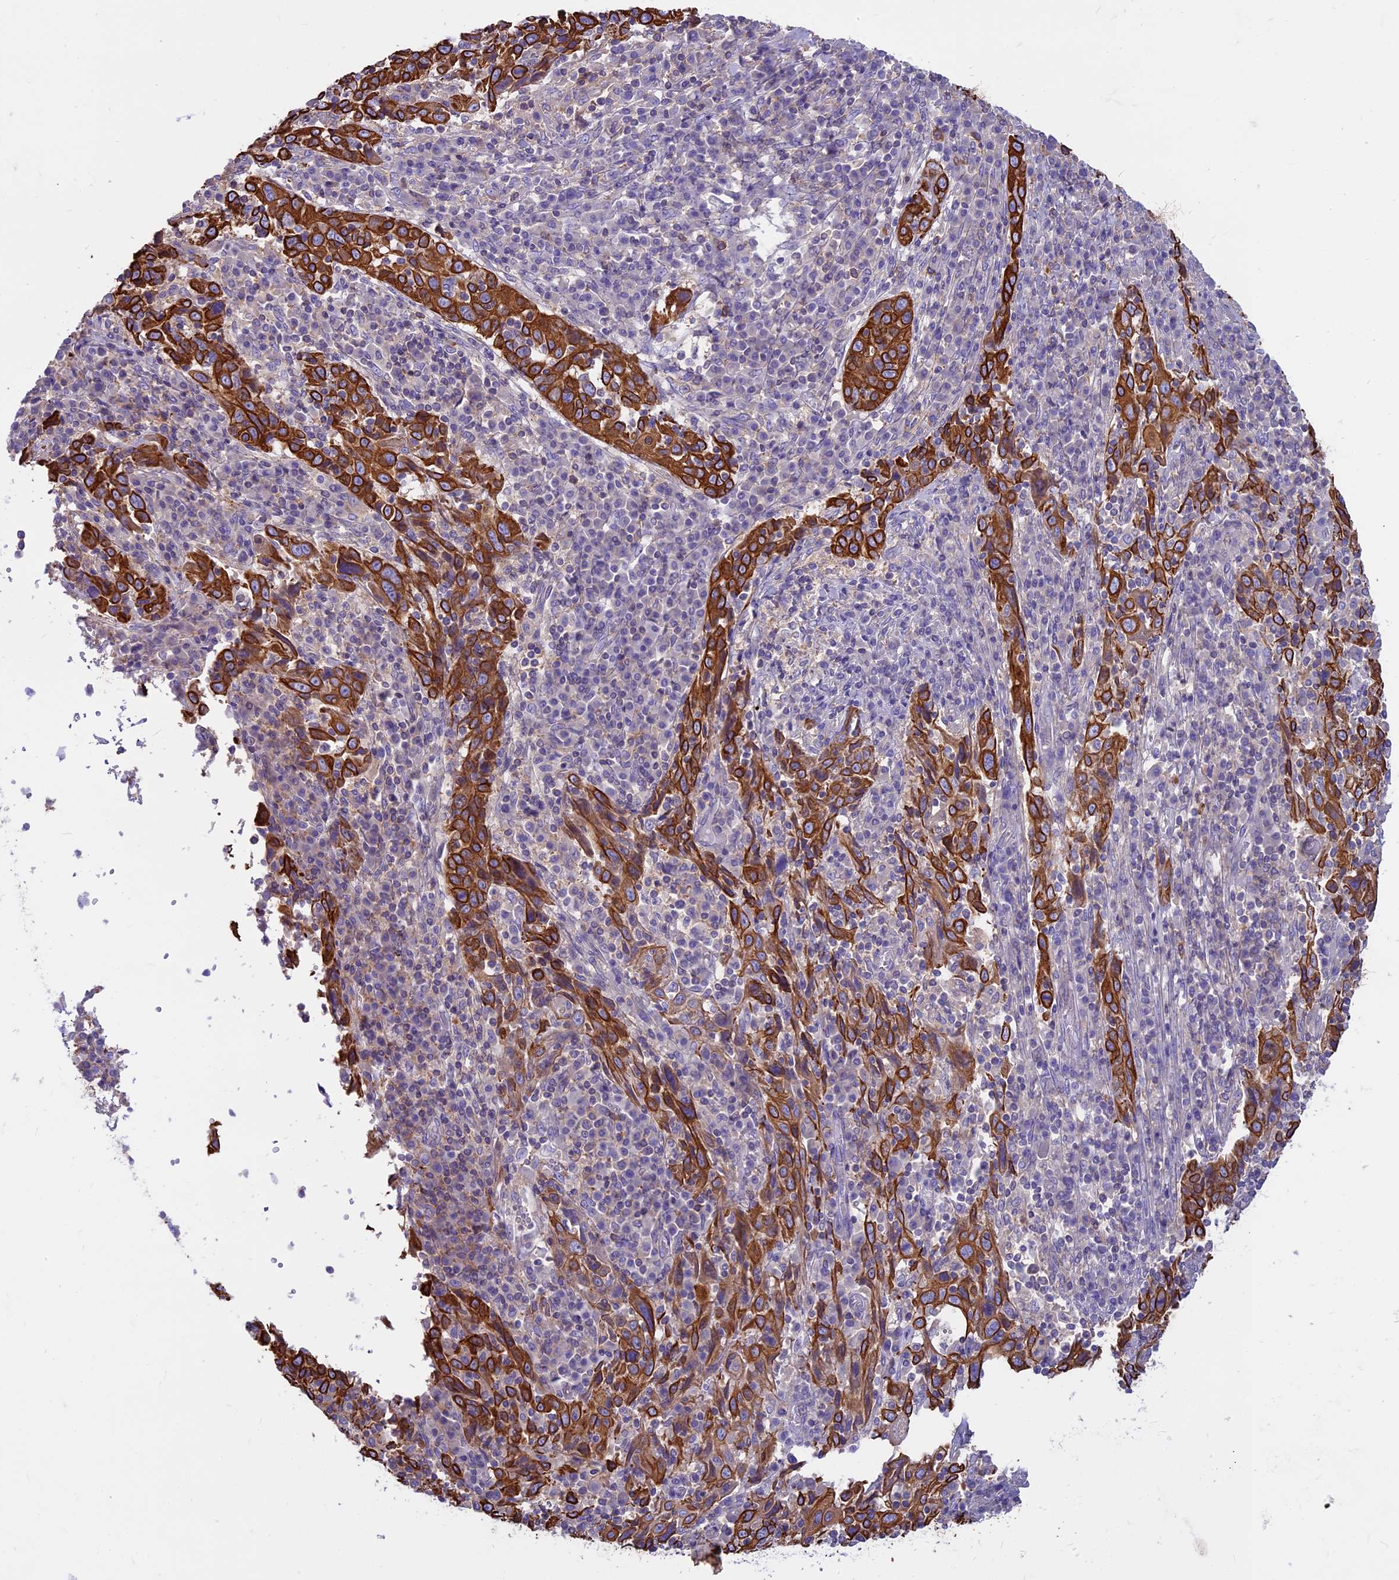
{"staining": {"intensity": "strong", "quantity": ">75%", "location": "cytoplasmic/membranous"}, "tissue": "cervical cancer", "cell_type": "Tumor cells", "image_type": "cancer", "snomed": [{"axis": "morphology", "description": "Squamous cell carcinoma, NOS"}, {"axis": "topography", "description": "Cervix"}], "caption": "Immunohistochemistry histopathology image of human squamous cell carcinoma (cervical) stained for a protein (brown), which shows high levels of strong cytoplasmic/membranous staining in about >75% of tumor cells.", "gene": "CDAN1", "patient": {"sex": "female", "age": 46}}